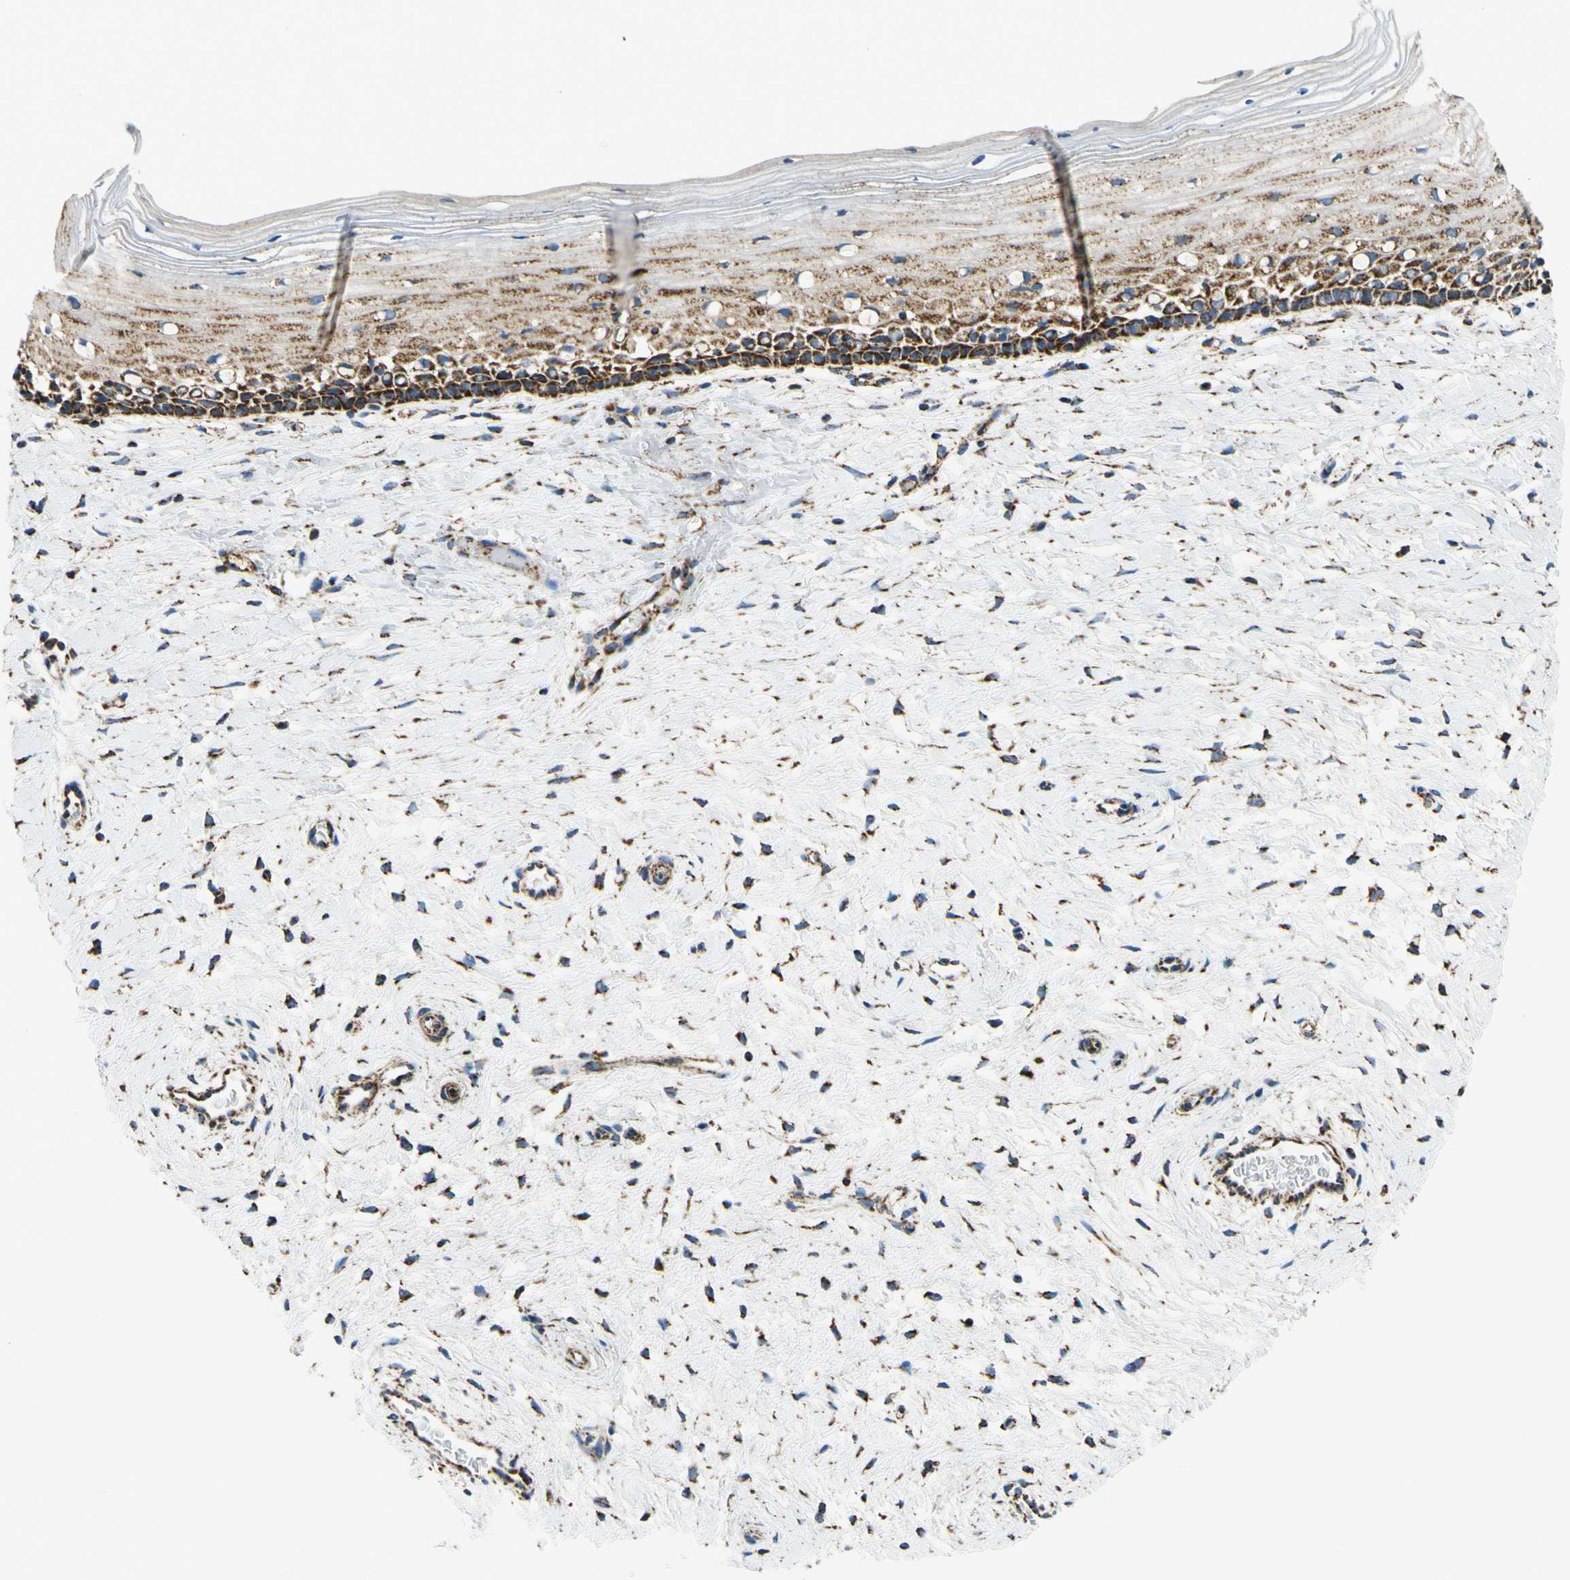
{"staining": {"intensity": "strong", "quantity": ">75%", "location": "cytoplasmic/membranous"}, "tissue": "cervix", "cell_type": "Glandular cells", "image_type": "normal", "snomed": [{"axis": "morphology", "description": "Normal tissue, NOS"}, {"axis": "topography", "description": "Cervix"}], "caption": "Strong cytoplasmic/membranous protein expression is appreciated in about >75% of glandular cells in cervix. (Brightfield microscopy of DAB IHC at high magnification).", "gene": "MAVS", "patient": {"sex": "female", "age": 39}}